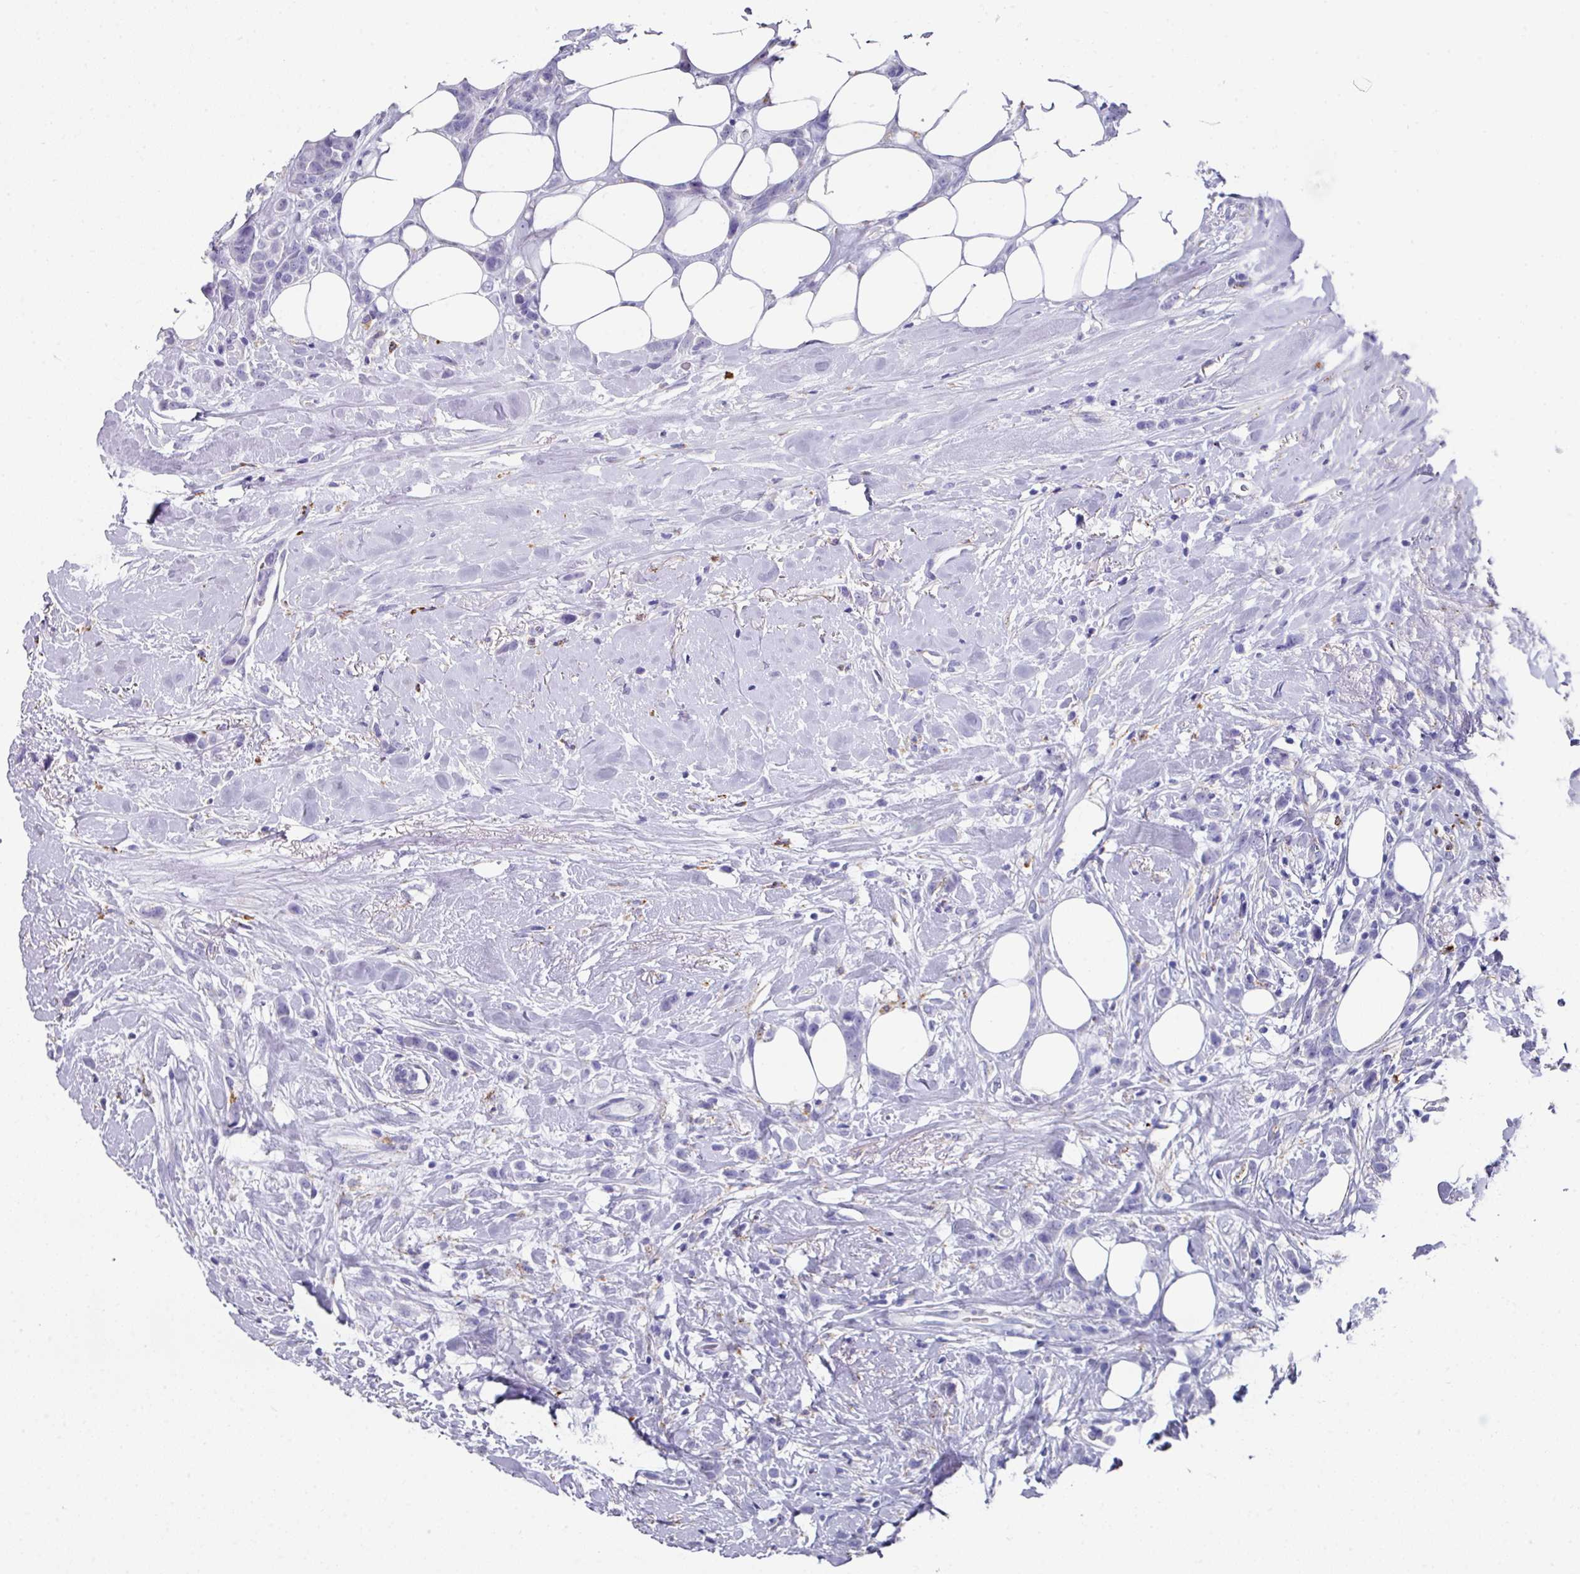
{"staining": {"intensity": "negative", "quantity": "none", "location": "none"}, "tissue": "breast cancer", "cell_type": "Tumor cells", "image_type": "cancer", "snomed": [{"axis": "morphology", "description": "Duct carcinoma"}, {"axis": "topography", "description": "Breast"}], "caption": "Micrograph shows no significant protein positivity in tumor cells of breast intraductal carcinoma.", "gene": "CPVL", "patient": {"sex": "female", "age": 80}}